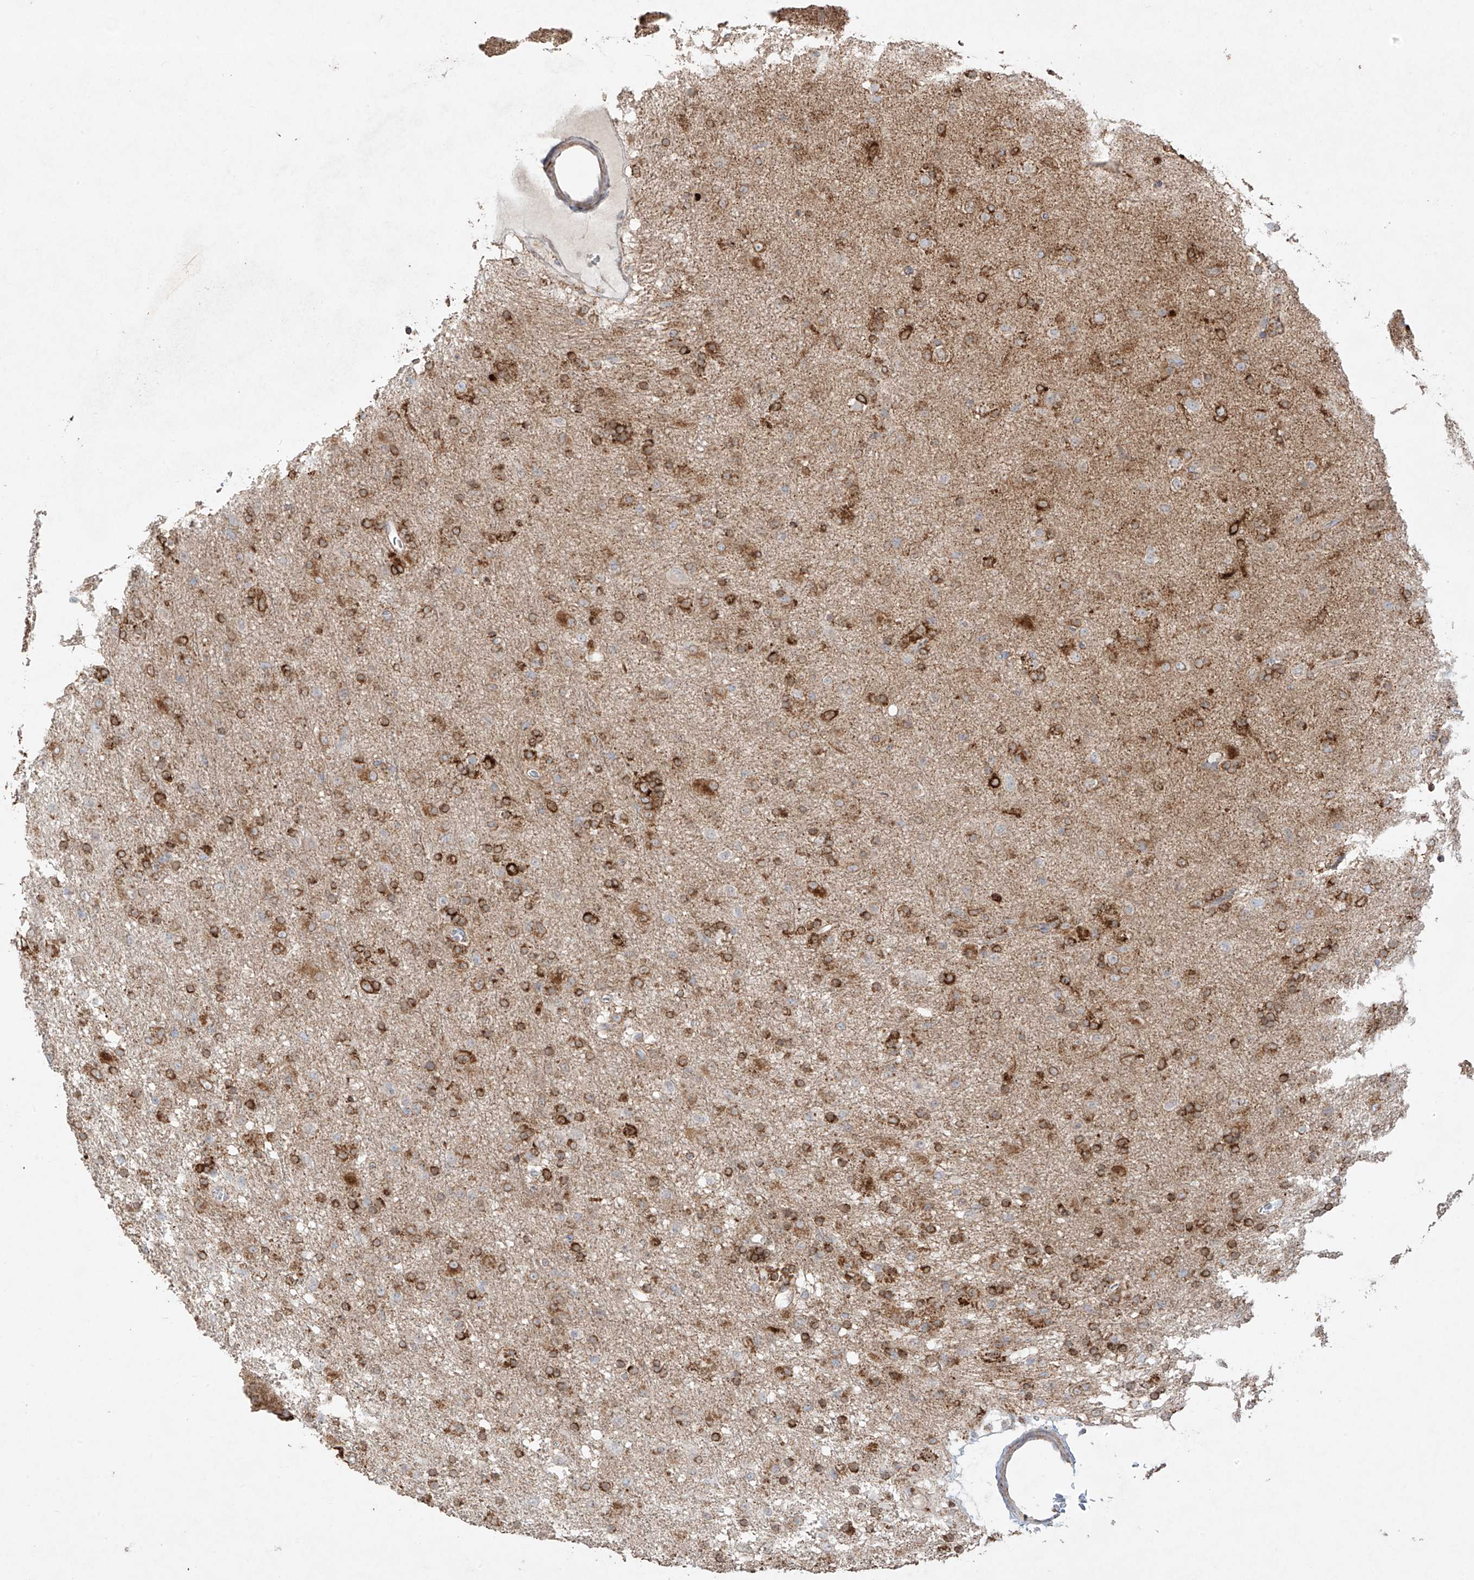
{"staining": {"intensity": "strong", "quantity": "25%-75%", "location": "cytoplasmic/membranous"}, "tissue": "glioma", "cell_type": "Tumor cells", "image_type": "cancer", "snomed": [{"axis": "morphology", "description": "Glioma, malignant, Low grade"}, {"axis": "topography", "description": "Brain"}], "caption": "Malignant glioma (low-grade) stained with a protein marker shows strong staining in tumor cells.", "gene": "COLGALT2", "patient": {"sex": "male", "age": 65}}